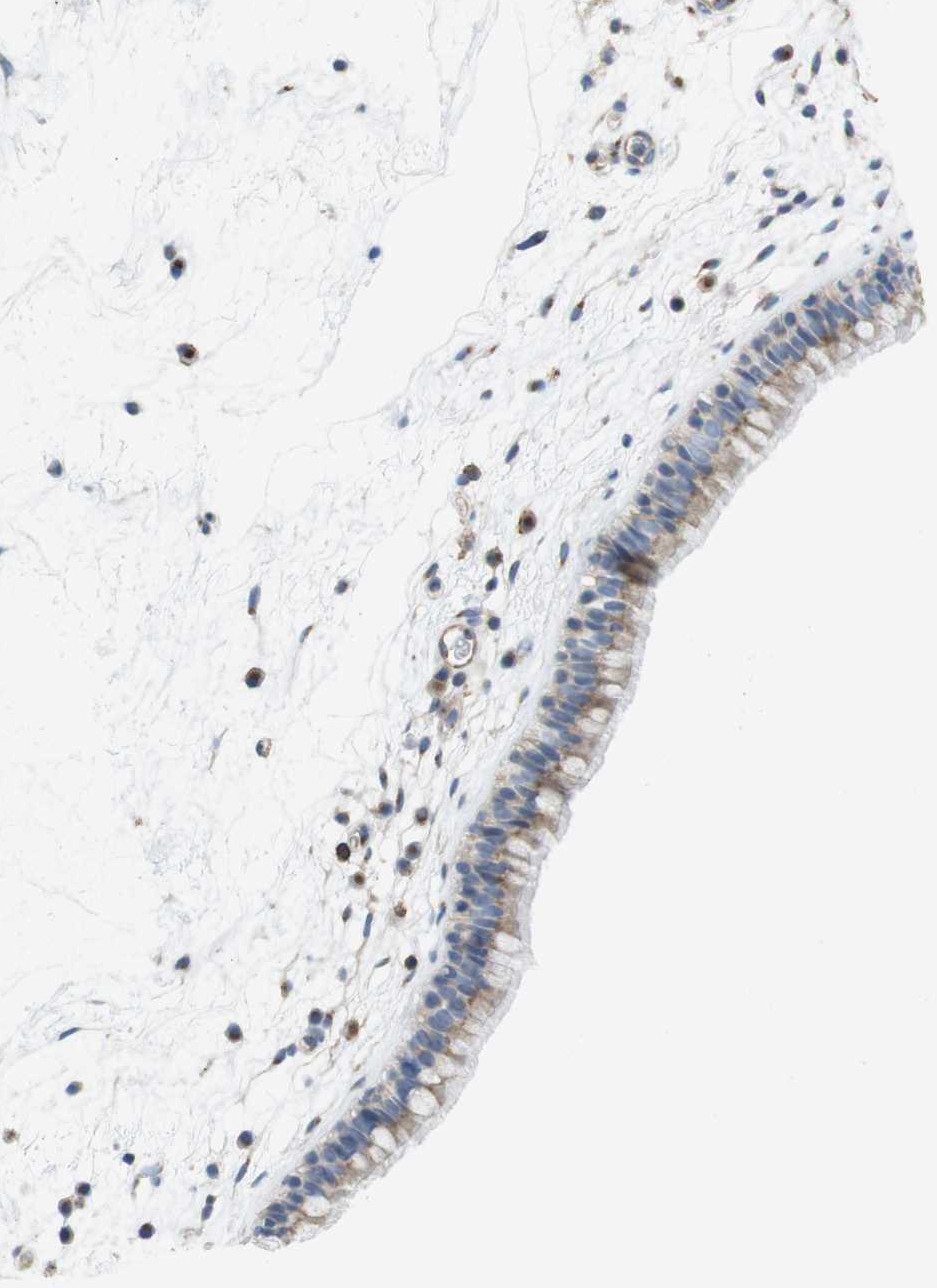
{"staining": {"intensity": "weak", "quantity": ">75%", "location": "cytoplasmic/membranous"}, "tissue": "nasopharynx", "cell_type": "Respiratory epithelial cells", "image_type": "normal", "snomed": [{"axis": "morphology", "description": "Normal tissue, NOS"}, {"axis": "morphology", "description": "Inflammation, NOS"}, {"axis": "topography", "description": "Nasopharynx"}], "caption": "A high-resolution image shows immunohistochemistry staining of unremarkable nasopharynx, which shows weak cytoplasmic/membranous expression in about >75% of respiratory epithelial cells. Nuclei are stained in blue.", "gene": "CCR6", "patient": {"sex": "male", "age": 48}}